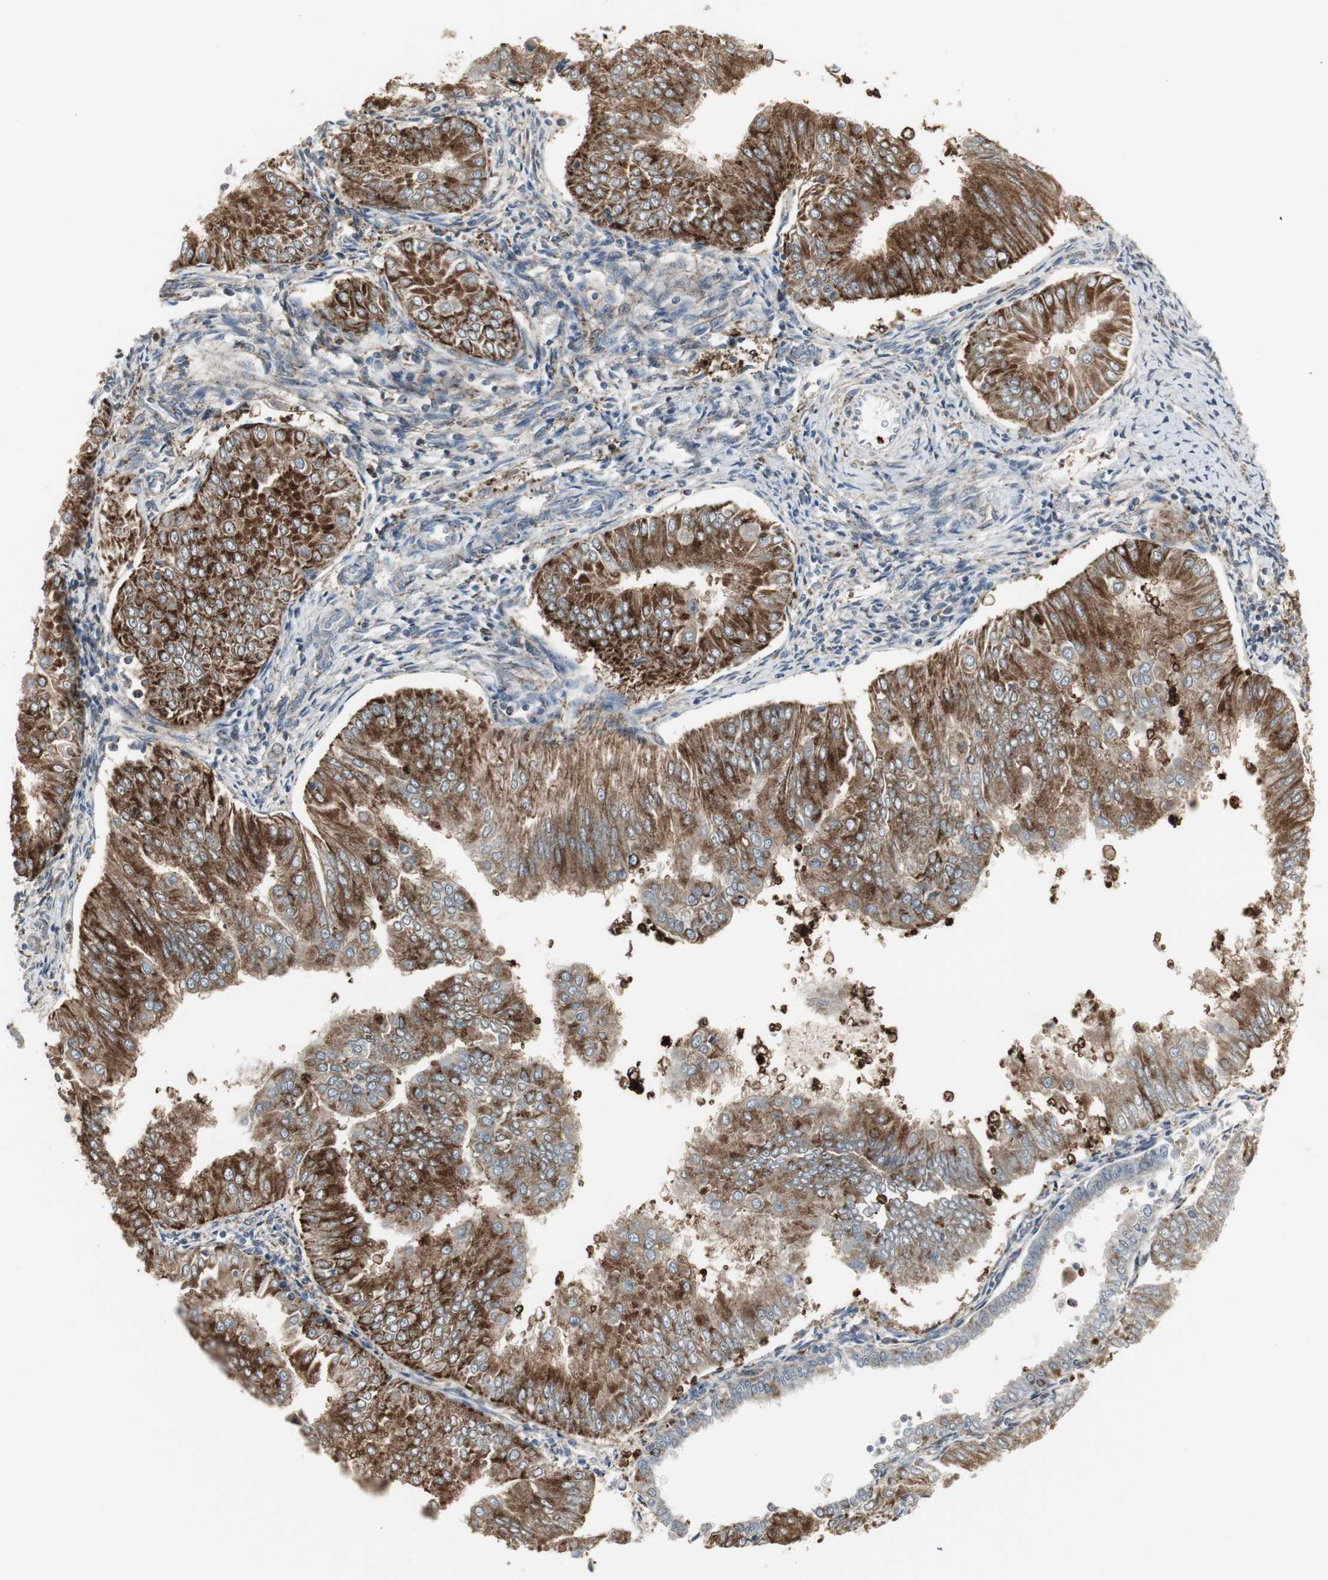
{"staining": {"intensity": "strong", "quantity": ">75%", "location": "cytoplasmic/membranous"}, "tissue": "endometrial cancer", "cell_type": "Tumor cells", "image_type": "cancer", "snomed": [{"axis": "morphology", "description": "Adenocarcinoma, NOS"}, {"axis": "topography", "description": "Endometrium"}], "caption": "About >75% of tumor cells in human endometrial cancer (adenocarcinoma) display strong cytoplasmic/membranous protein staining as visualized by brown immunohistochemical staining.", "gene": "PLIN3", "patient": {"sex": "female", "age": 53}}